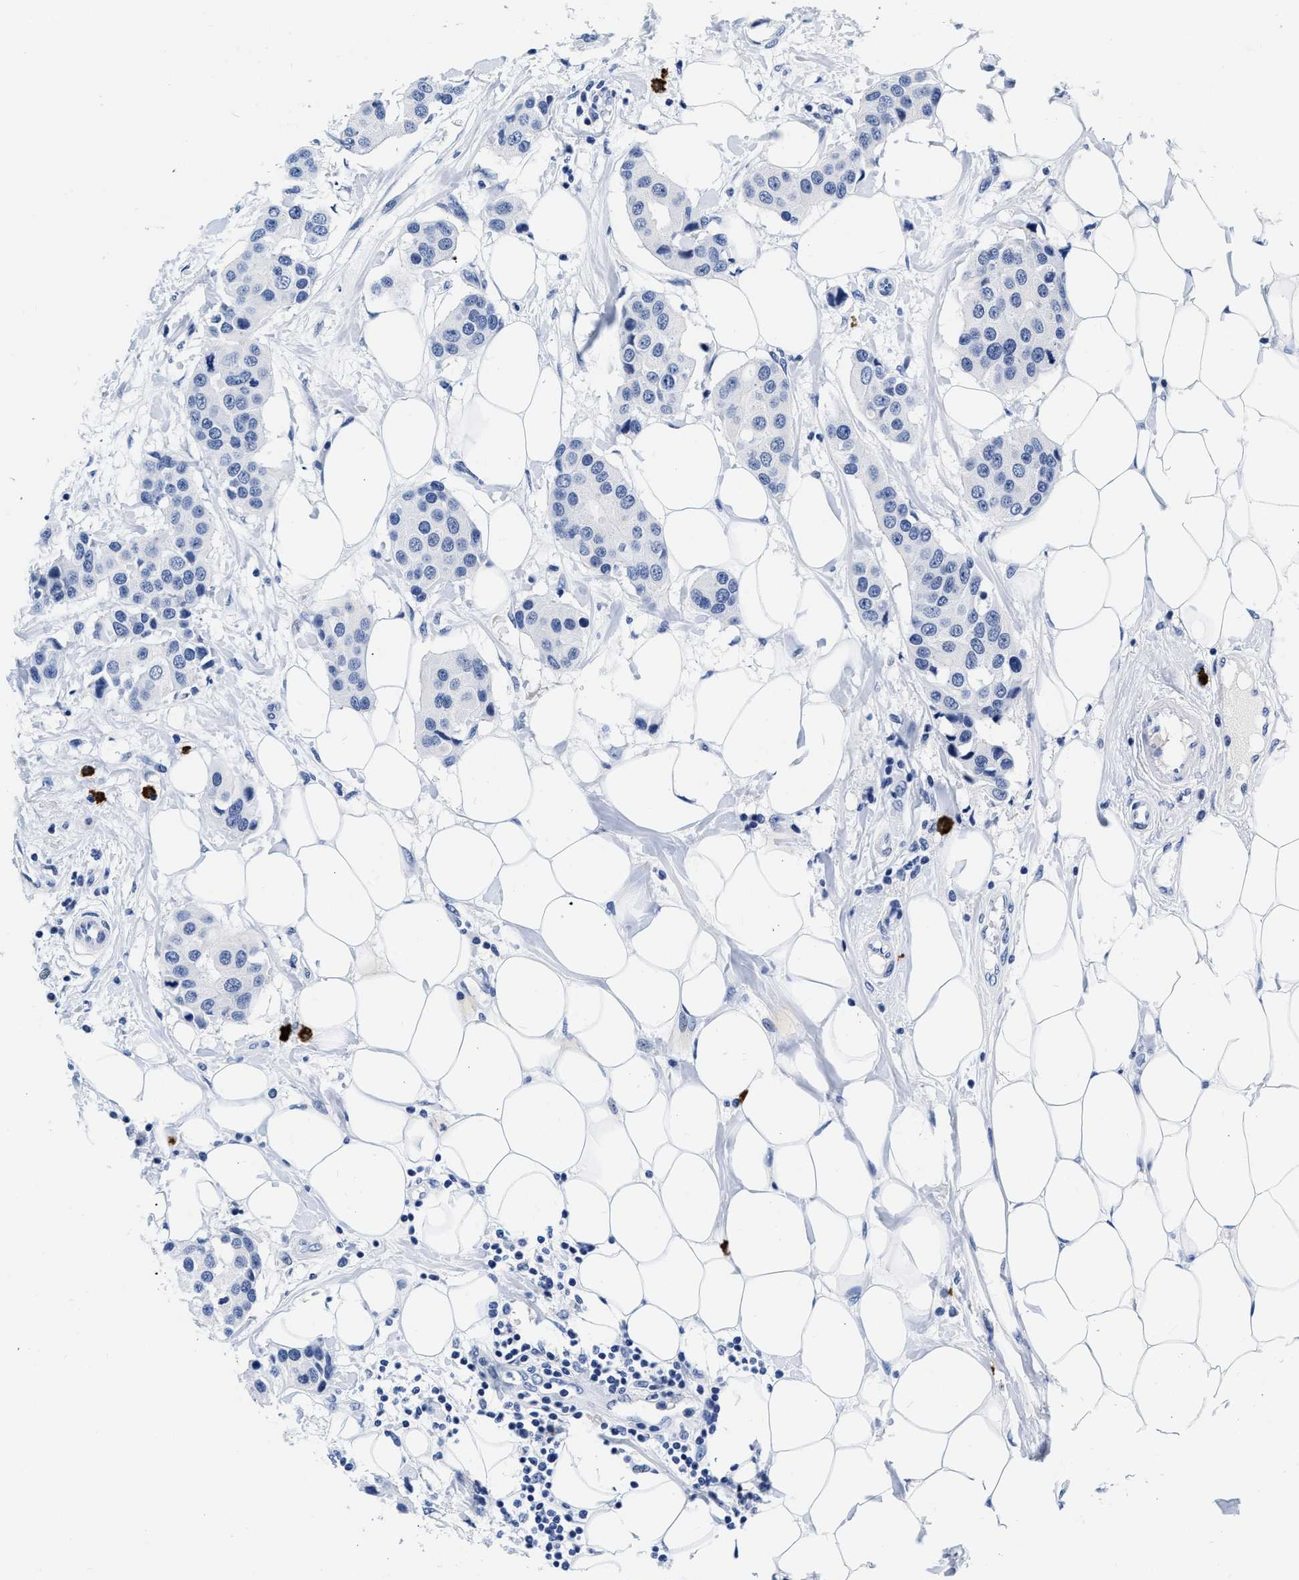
{"staining": {"intensity": "negative", "quantity": "none", "location": "none"}, "tissue": "breast cancer", "cell_type": "Tumor cells", "image_type": "cancer", "snomed": [{"axis": "morphology", "description": "Normal tissue, NOS"}, {"axis": "morphology", "description": "Duct carcinoma"}, {"axis": "topography", "description": "Breast"}], "caption": "Invasive ductal carcinoma (breast) stained for a protein using immunohistochemistry (IHC) displays no staining tumor cells.", "gene": "CER1", "patient": {"sex": "female", "age": 39}}